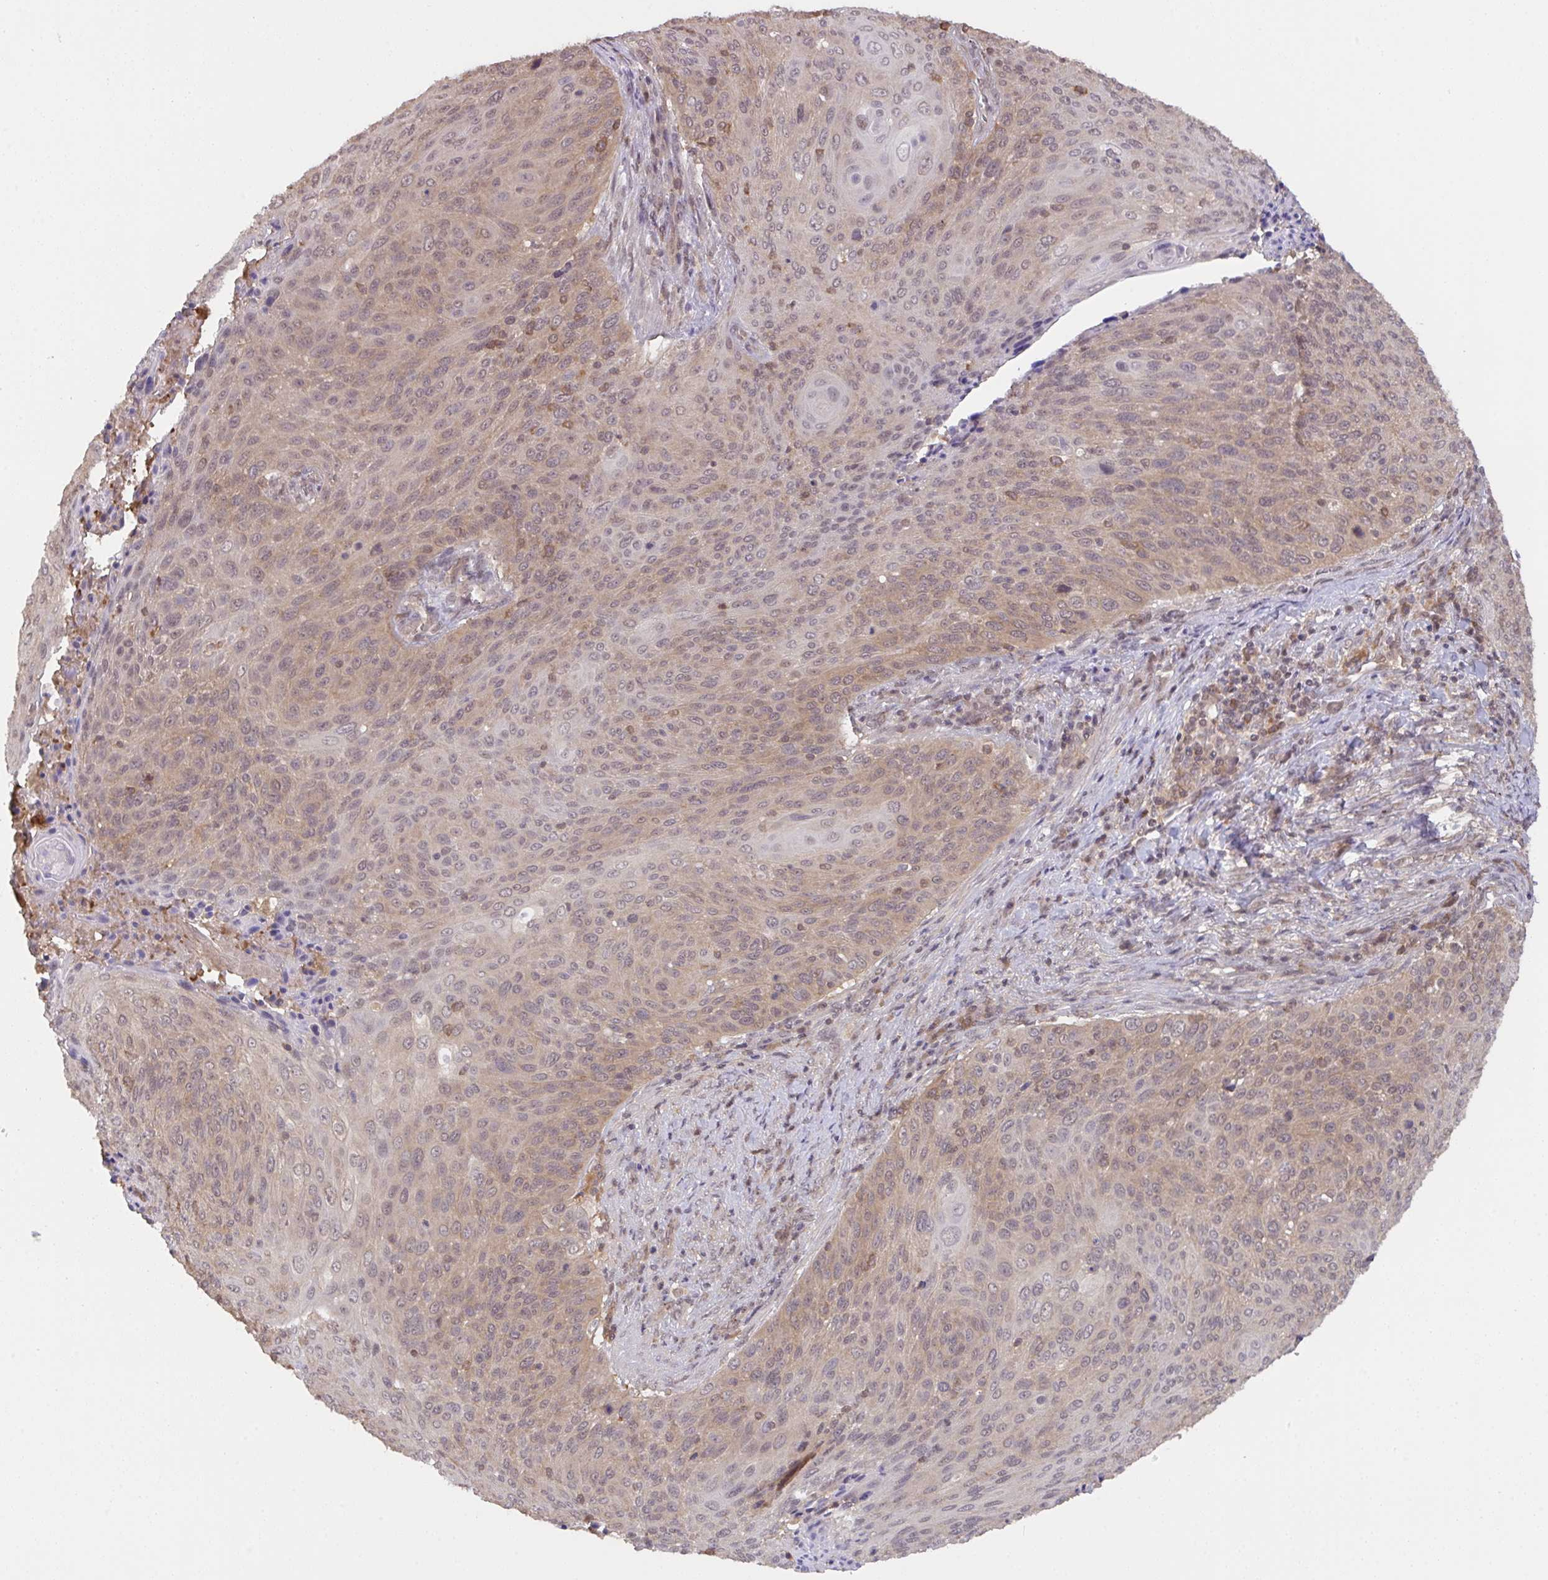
{"staining": {"intensity": "weak", "quantity": ">75%", "location": "cytoplasmic/membranous,nuclear"}, "tissue": "cervical cancer", "cell_type": "Tumor cells", "image_type": "cancer", "snomed": [{"axis": "morphology", "description": "Squamous cell carcinoma, NOS"}, {"axis": "topography", "description": "Cervix"}], "caption": "Immunohistochemical staining of human cervical cancer (squamous cell carcinoma) shows weak cytoplasmic/membranous and nuclear protein positivity in about >75% of tumor cells.", "gene": "C12orf57", "patient": {"sex": "female", "age": 31}}